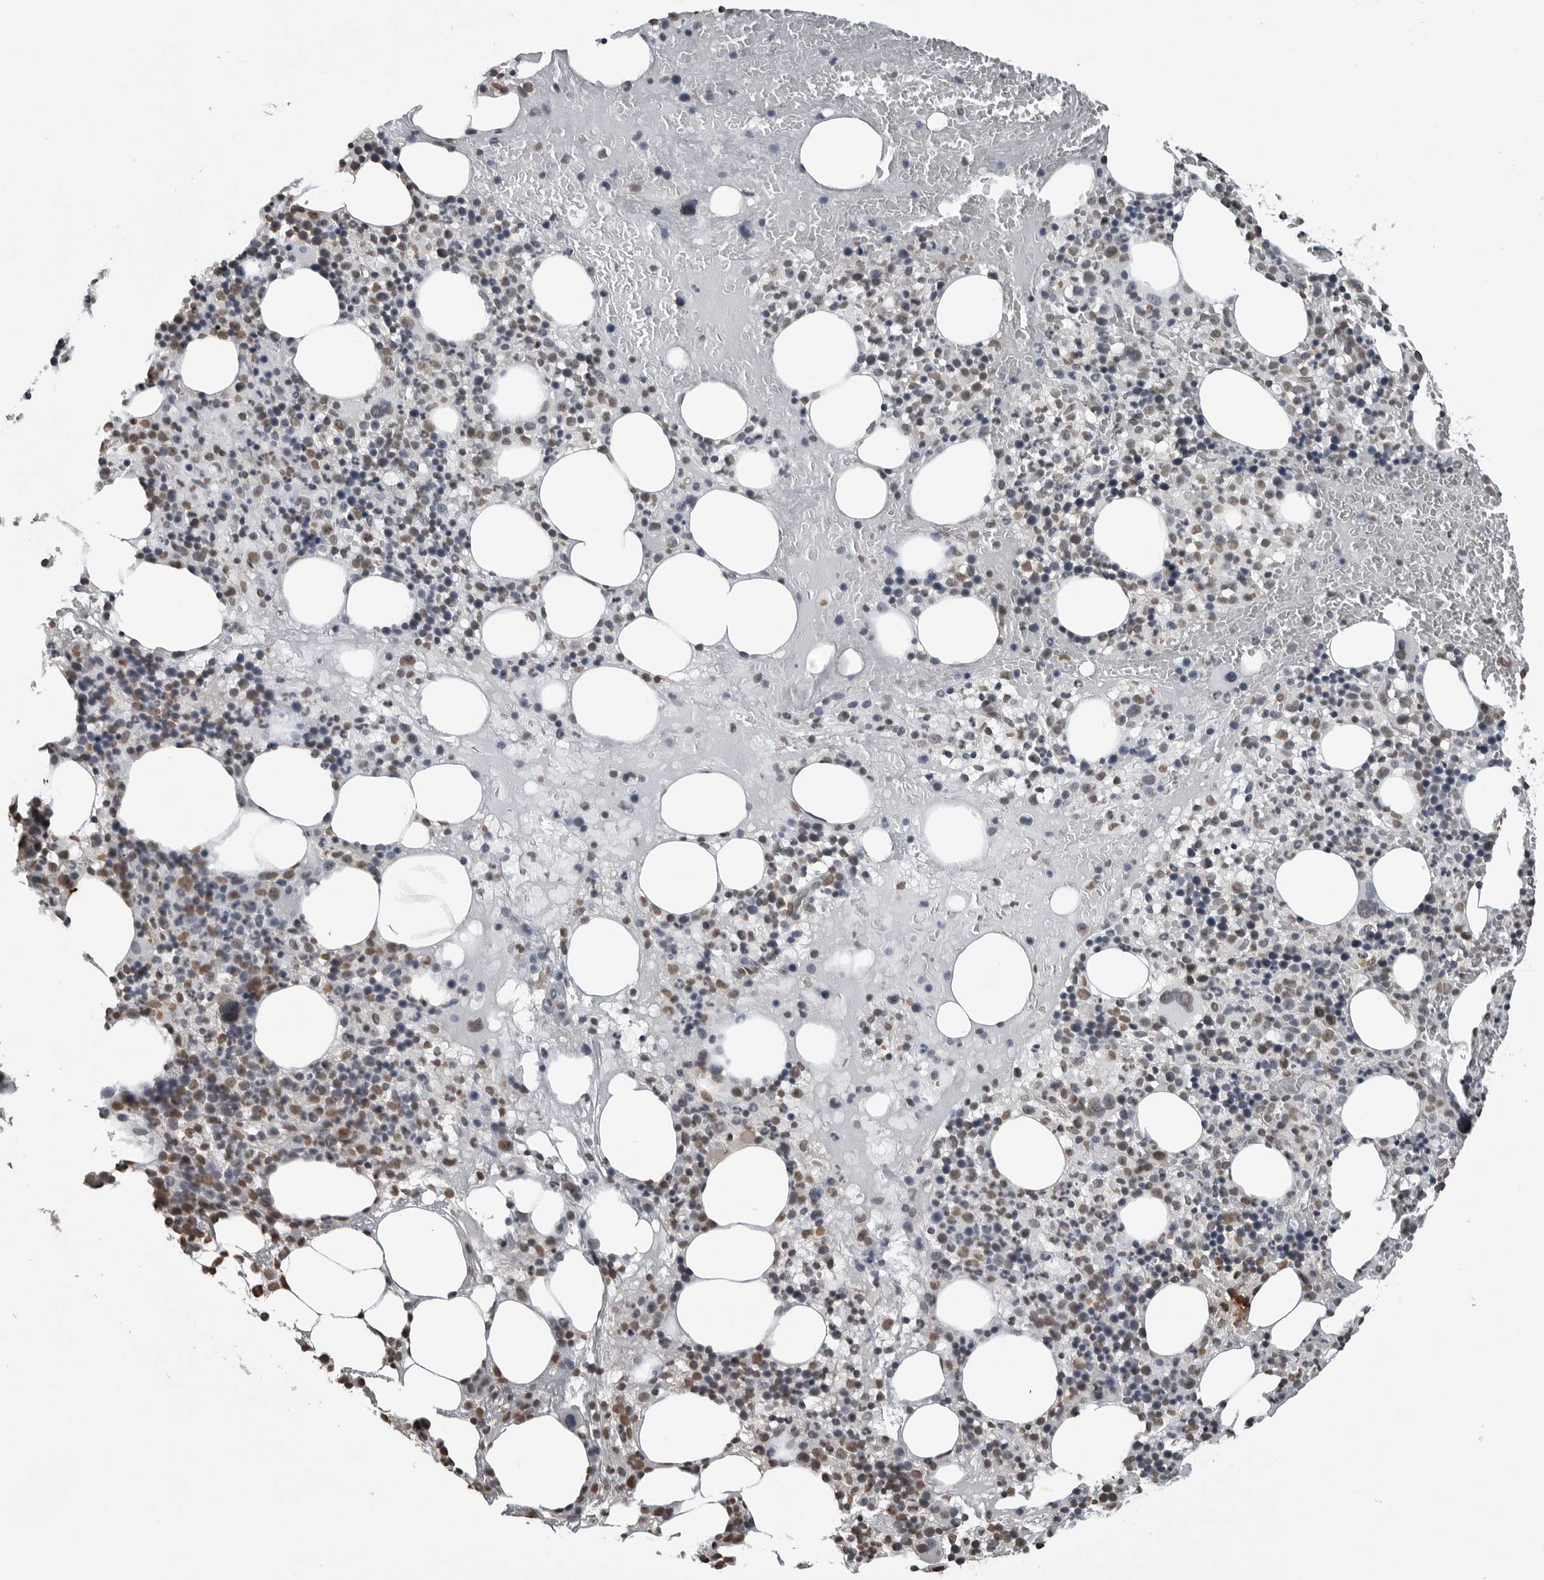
{"staining": {"intensity": "moderate", "quantity": "25%-75%", "location": "nuclear"}, "tissue": "bone marrow", "cell_type": "Hematopoietic cells", "image_type": "normal", "snomed": [{"axis": "morphology", "description": "Normal tissue, NOS"}, {"axis": "morphology", "description": "Inflammation, NOS"}, {"axis": "topography", "description": "Bone marrow"}], "caption": "IHC micrograph of normal bone marrow: human bone marrow stained using immunohistochemistry (IHC) shows medium levels of moderate protein expression localized specifically in the nuclear of hematopoietic cells, appearing as a nuclear brown color.", "gene": "SMAD2", "patient": {"sex": "female", "age": 77}}